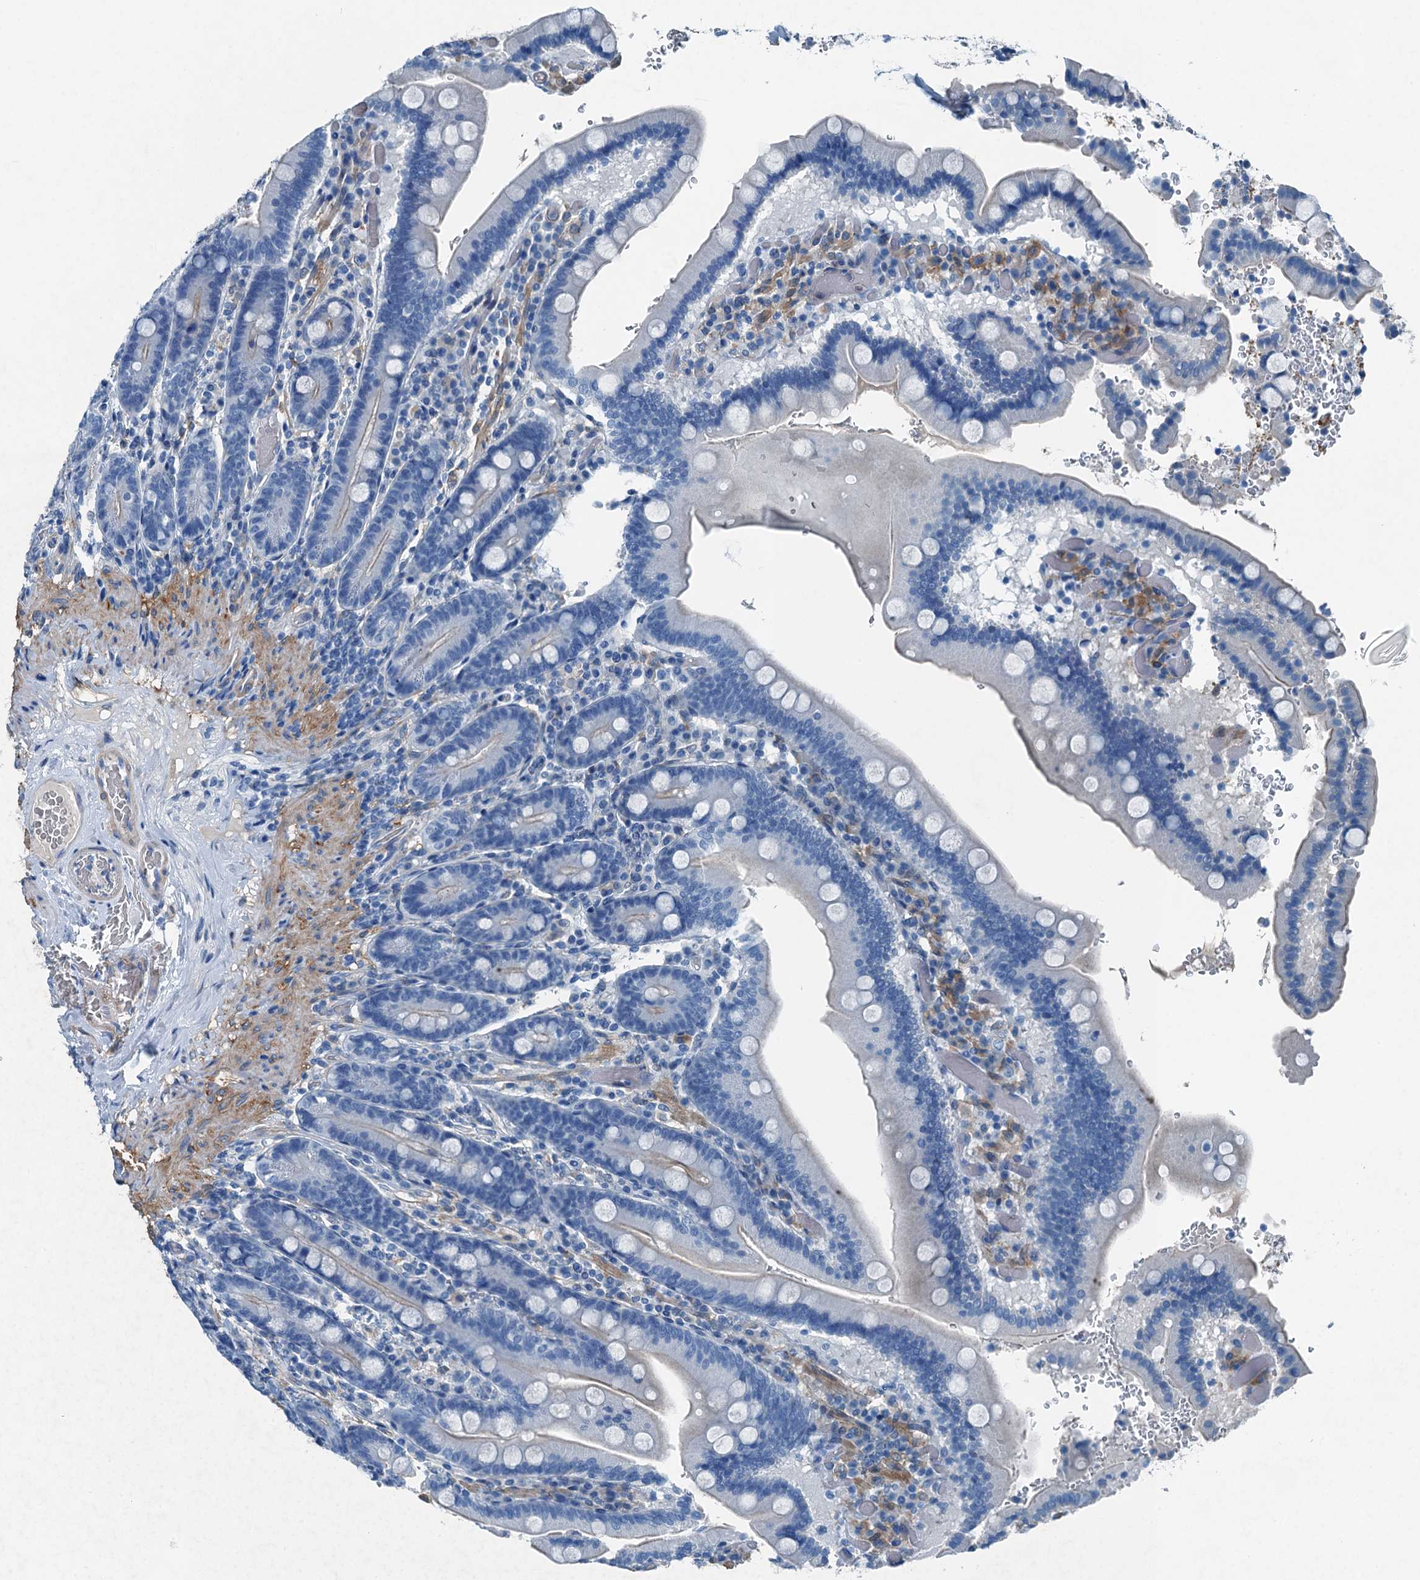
{"staining": {"intensity": "weak", "quantity": "<25%", "location": "cytoplasmic/membranous"}, "tissue": "duodenum", "cell_type": "Glandular cells", "image_type": "normal", "snomed": [{"axis": "morphology", "description": "Normal tissue, NOS"}, {"axis": "topography", "description": "Duodenum"}], "caption": "The IHC histopathology image has no significant staining in glandular cells of duodenum.", "gene": "RAB3IL1", "patient": {"sex": "female", "age": 62}}